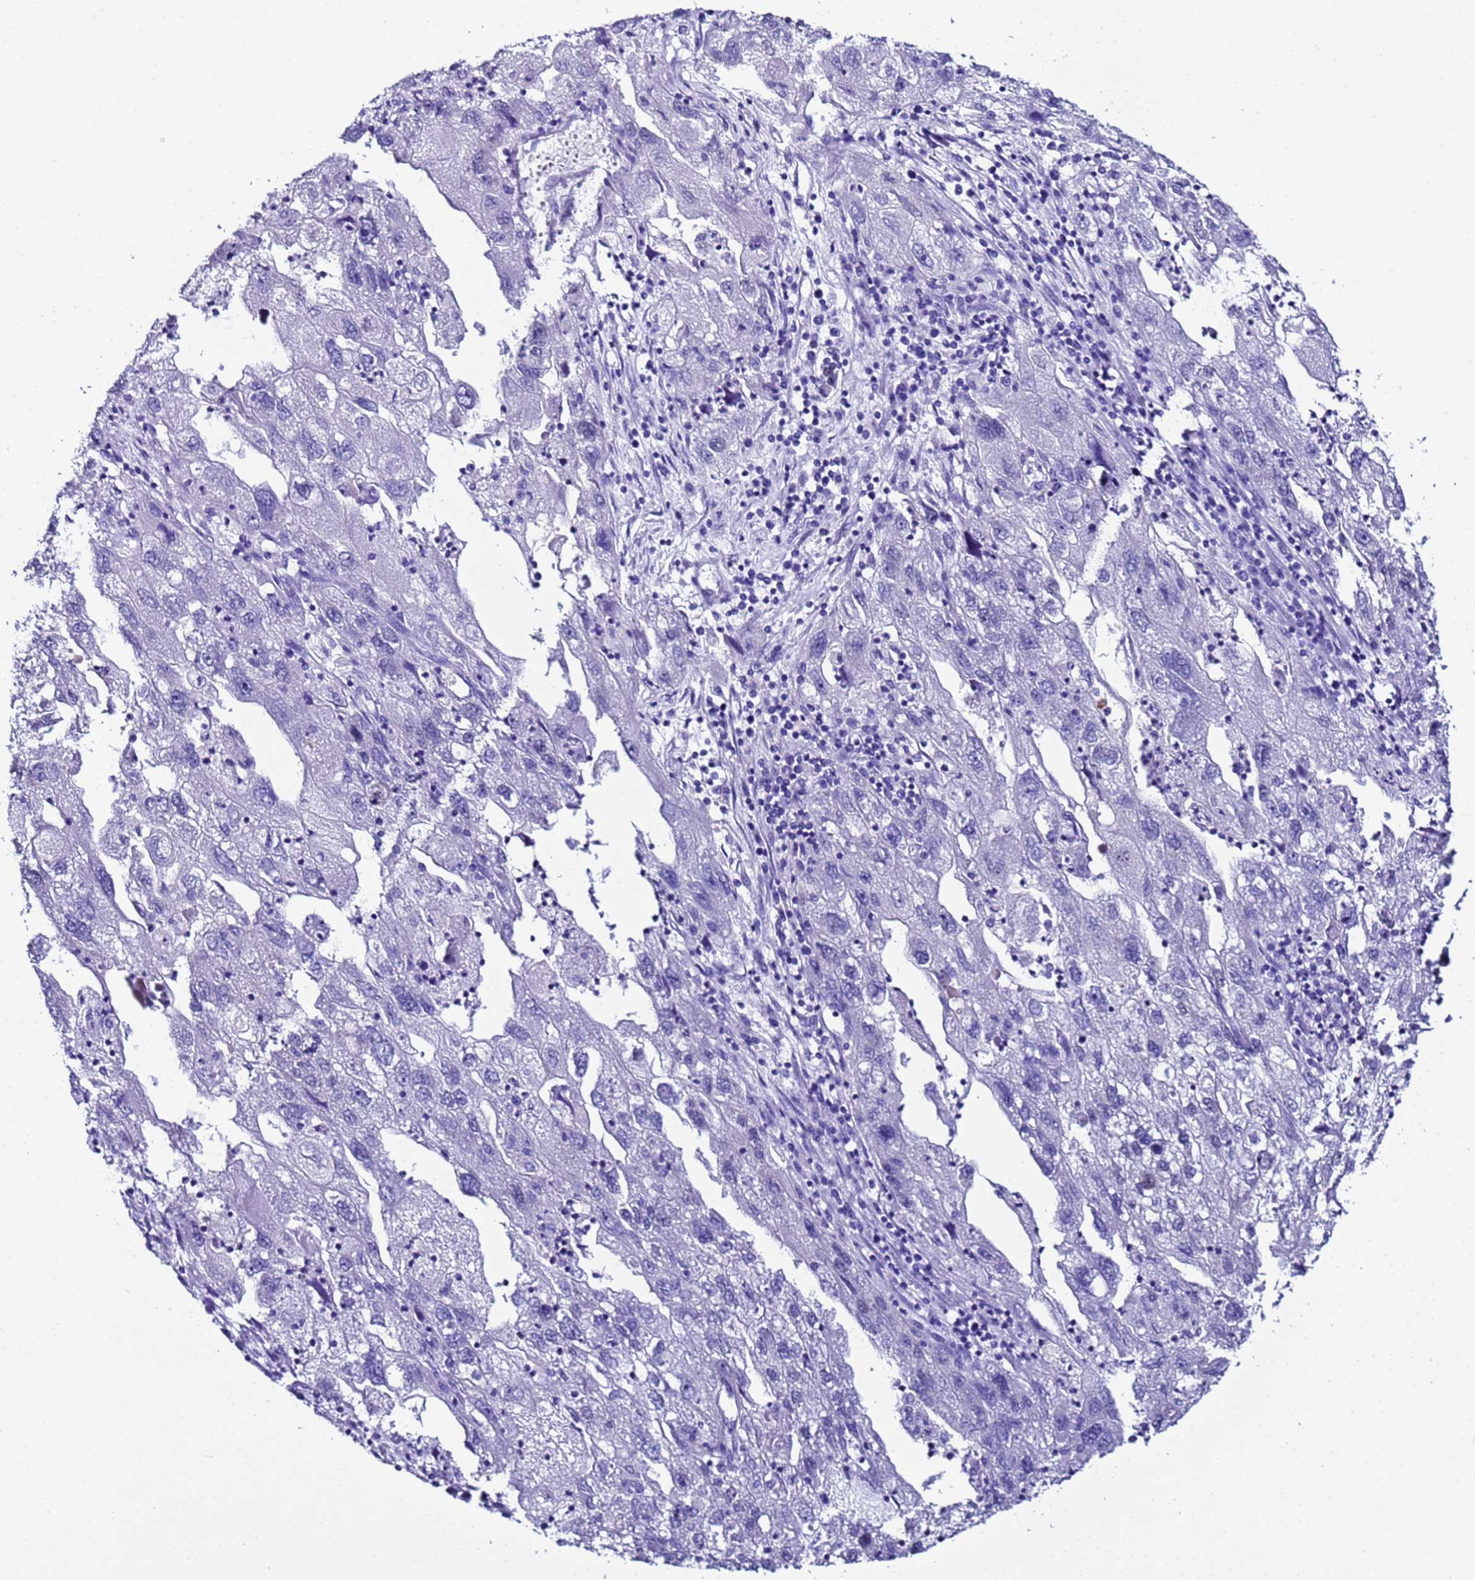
{"staining": {"intensity": "negative", "quantity": "none", "location": "none"}, "tissue": "endometrial cancer", "cell_type": "Tumor cells", "image_type": "cancer", "snomed": [{"axis": "morphology", "description": "Adenocarcinoma, NOS"}, {"axis": "topography", "description": "Endometrium"}], "caption": "High magnification brightfield microscopy of endometrial cancer stained with DAB (brown) and counterstained with hematoxylin (blue): tumor cells show no significant positivity. (DAB IHC visualized using brightfield microscopy, high magnification).", "gene": "BCL7A", "patient": {"sex": "female", "age": 49}}